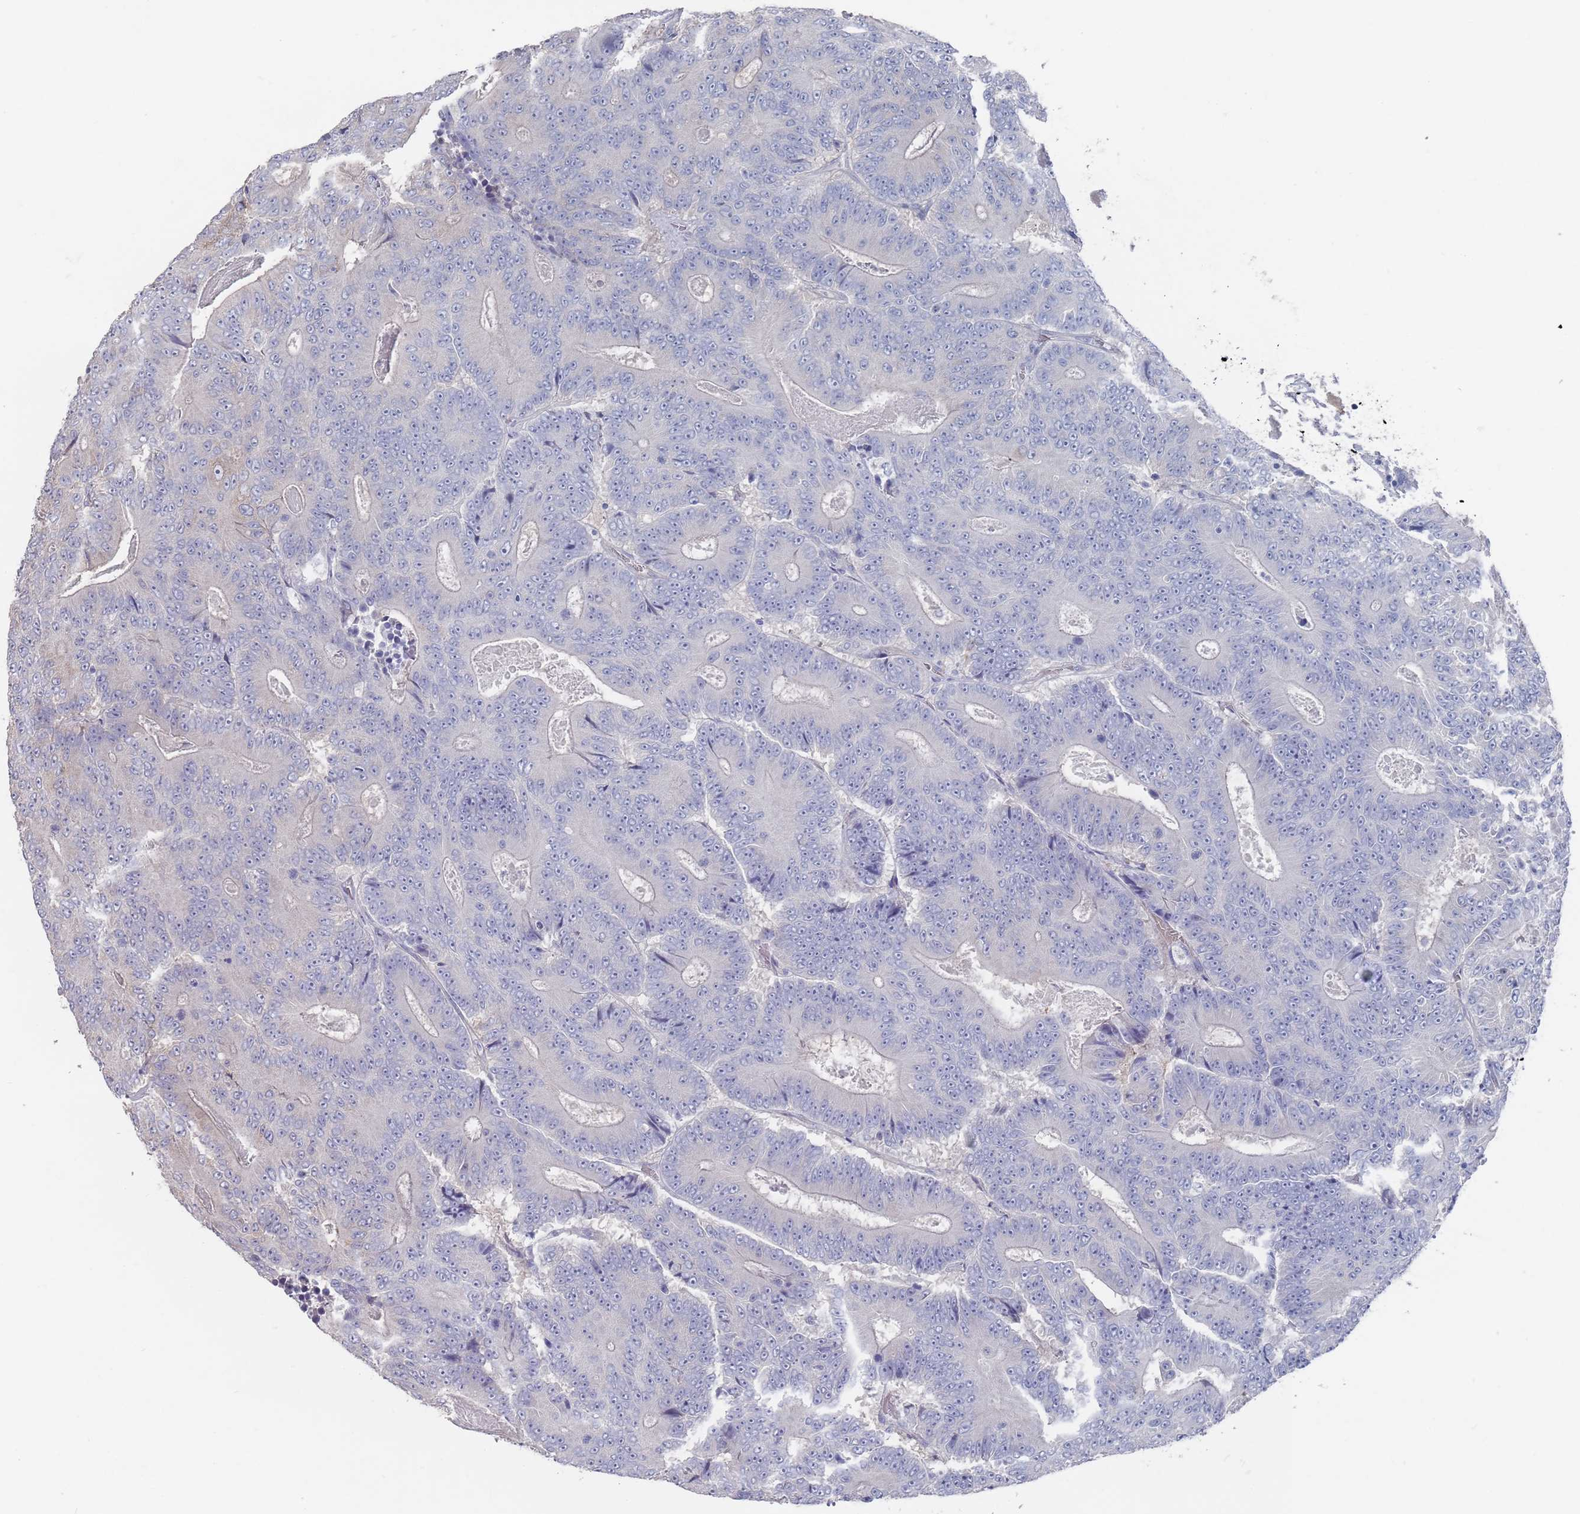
{"staining": {"intensity": "negative", "quantity": "none", "location": "none"}, "tissue": "colorectal cancer", "cell_type": "Tumor cells", "image_type": "cancer", "snomed": [{"axis": "morphology", "description": "Adenocarcinoma, NOS"}, {"axis": "topography", "description": "Colon"}], "caption": "IHC of human colorectal cancer demonstrates no expression in tumor cells. (DAB immunohistochemistry with hematoxylin counter stain).", "gene": "TMCO3", "patient": {"sex": "male", "age": 83}}